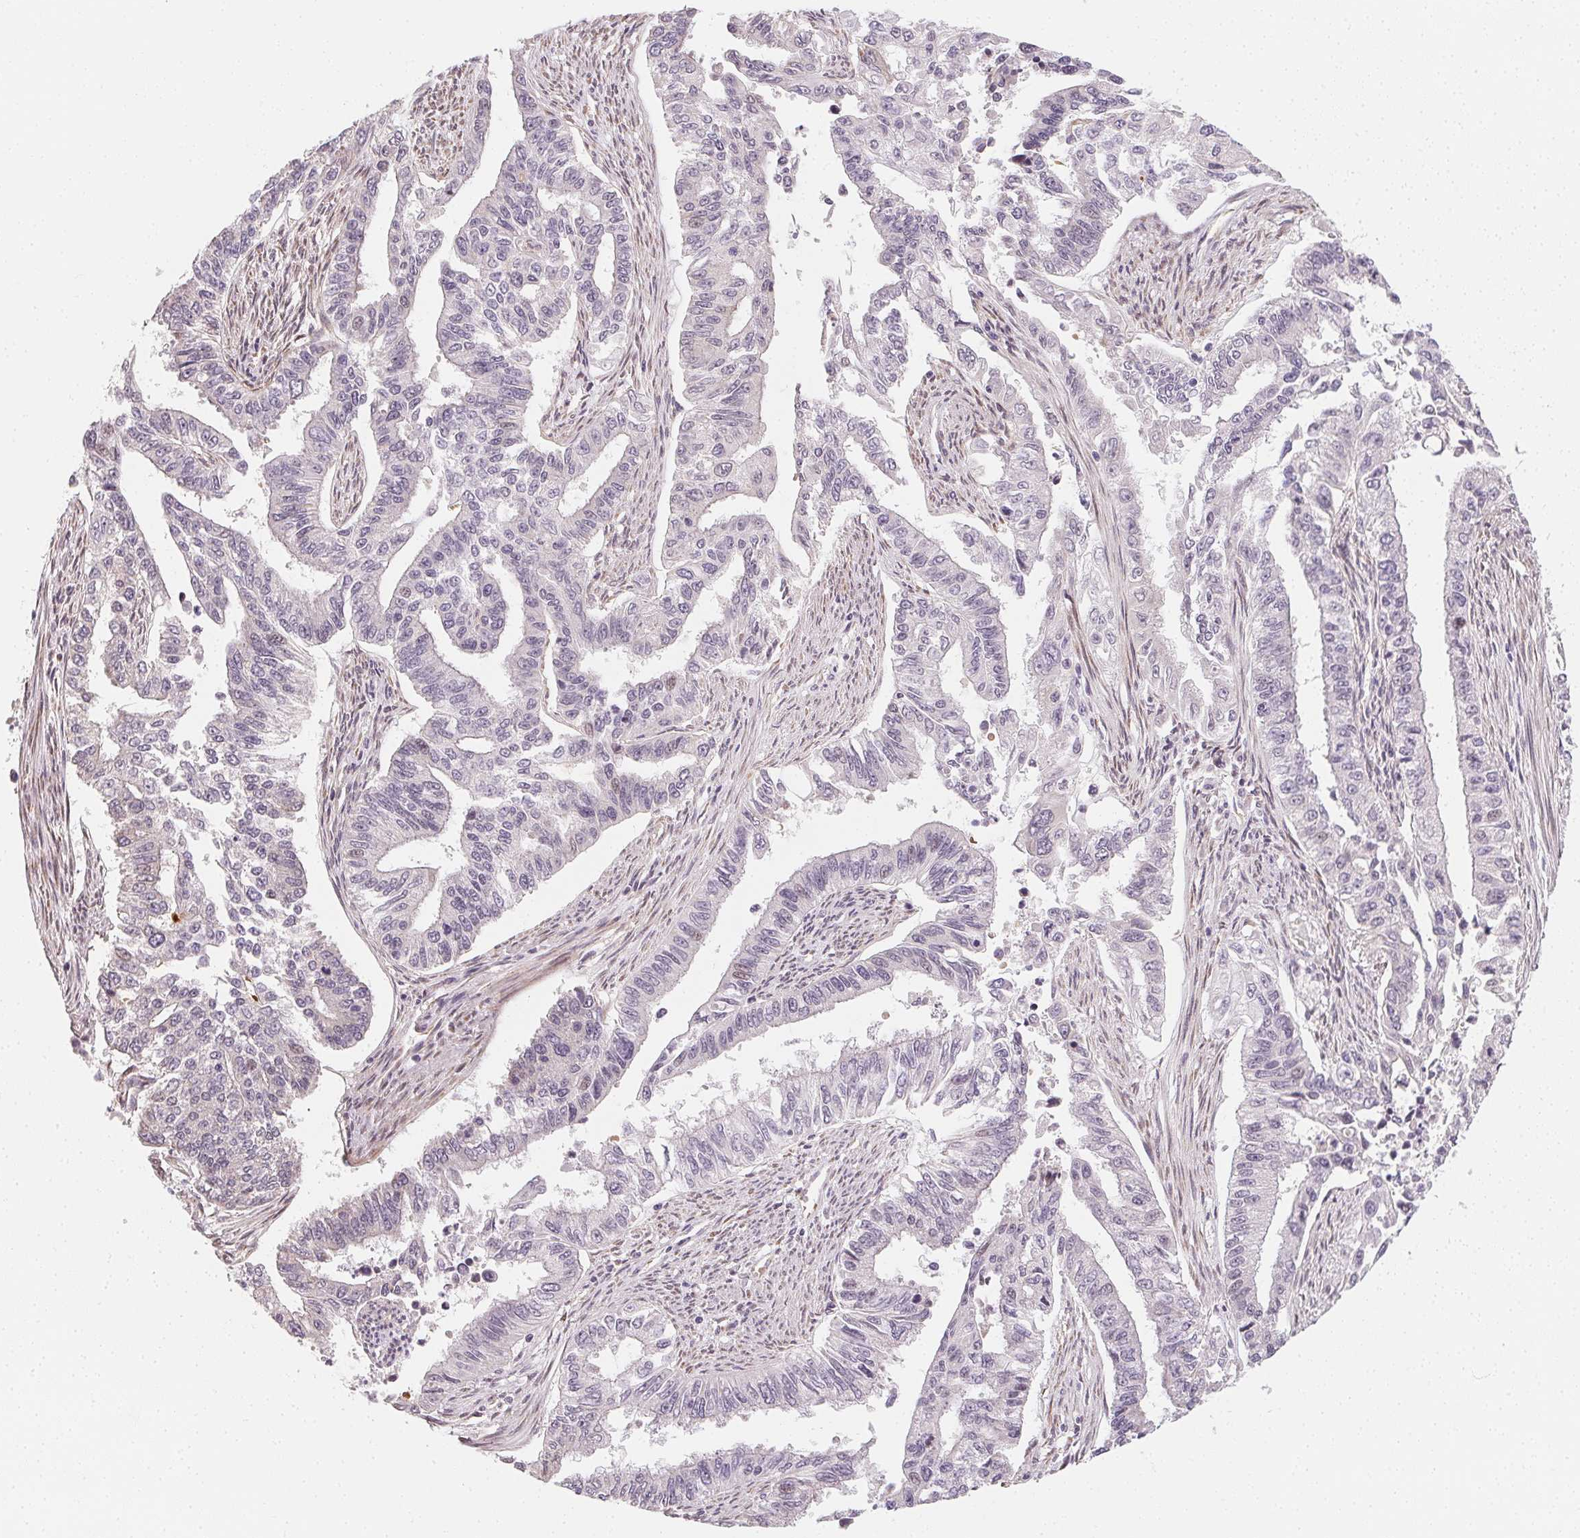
{"staining": {"intensity": "negative", "quantity": "none", "location": "none"}, "tissue": "endometrial cancer", "cell_type": "Tumor cells", "image_type": "cancer", "snomed": [{"axis": "morphology", "description": "Adenocarcinoma, NOS"}, {"axis": "topography", "description": "Uterus"}], "caption": "DAB immunohistochemical staining of human endometrial adenocarcinoma exhibits no significant staining in tumor cells. (Immunohistochemistry (ihc), brightfield microscopy, high magnification).", "gene": "CCDC96", "patient": {"sex": "female", "age": 59}}